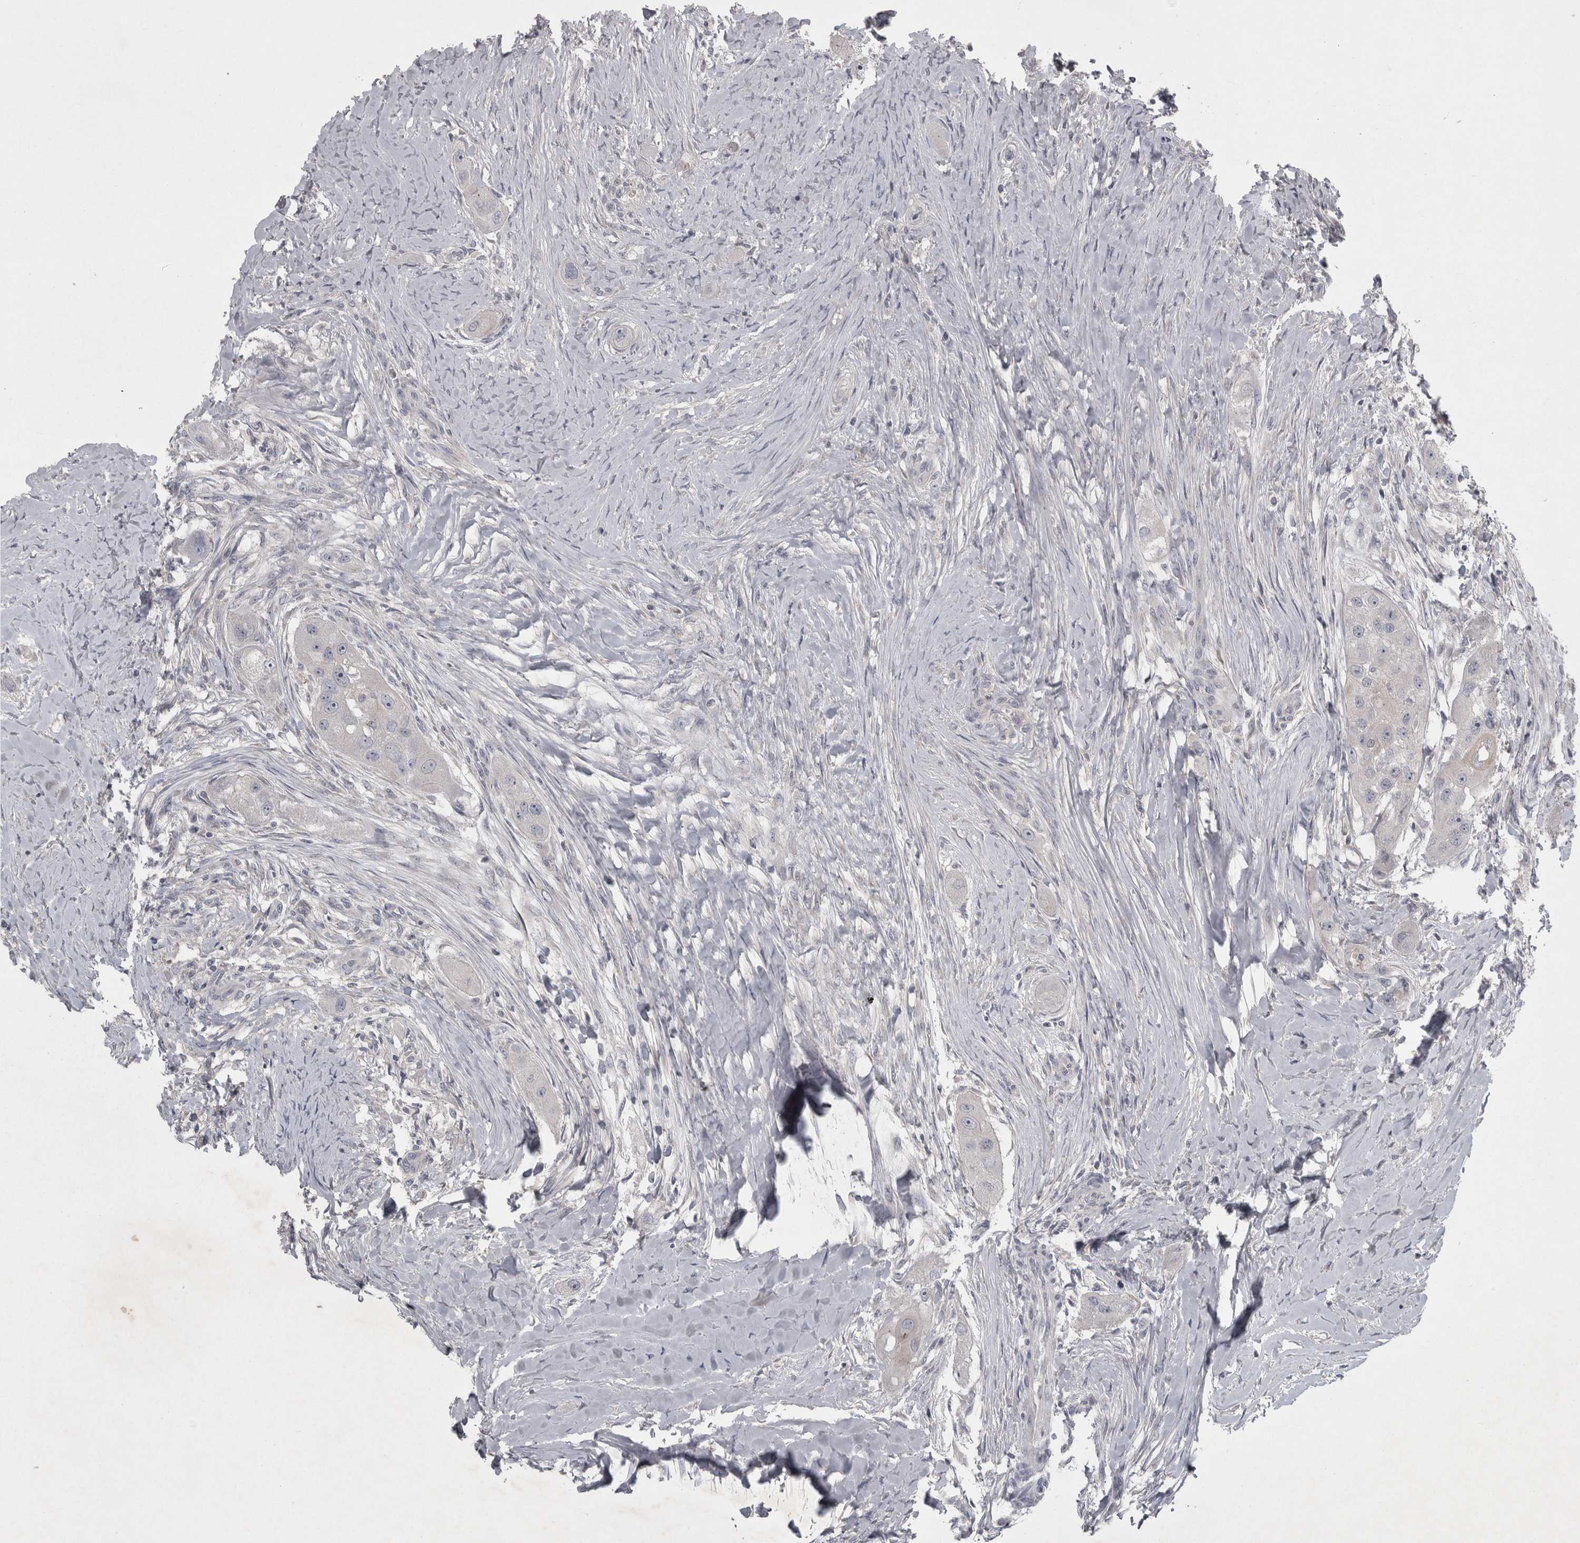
{"staining": {"intensity": "negative", "quantity": "none", "location": "none"}, "tissue": "head and neck cancer", "cell_type": "Tumor cells", "image_type": "cancer", "snomed": [{"axis": "morphology", "description": "Normal tissue, NOS"}, {"axis": "morphology", "description": "Squamous cell carcinoma, NOS"}, {"axis": "topography", "description": "Skeletal muscle"}, {"axis": "topography", "description": "Head-Neck"}], "caption": "Squamous cell carcinoma (head and neck) was stained to show a protein in brown. There is no significant expression in tumor cells.", "gene": "ENPP7", "patient": {"sex": "male", "age": 51}}